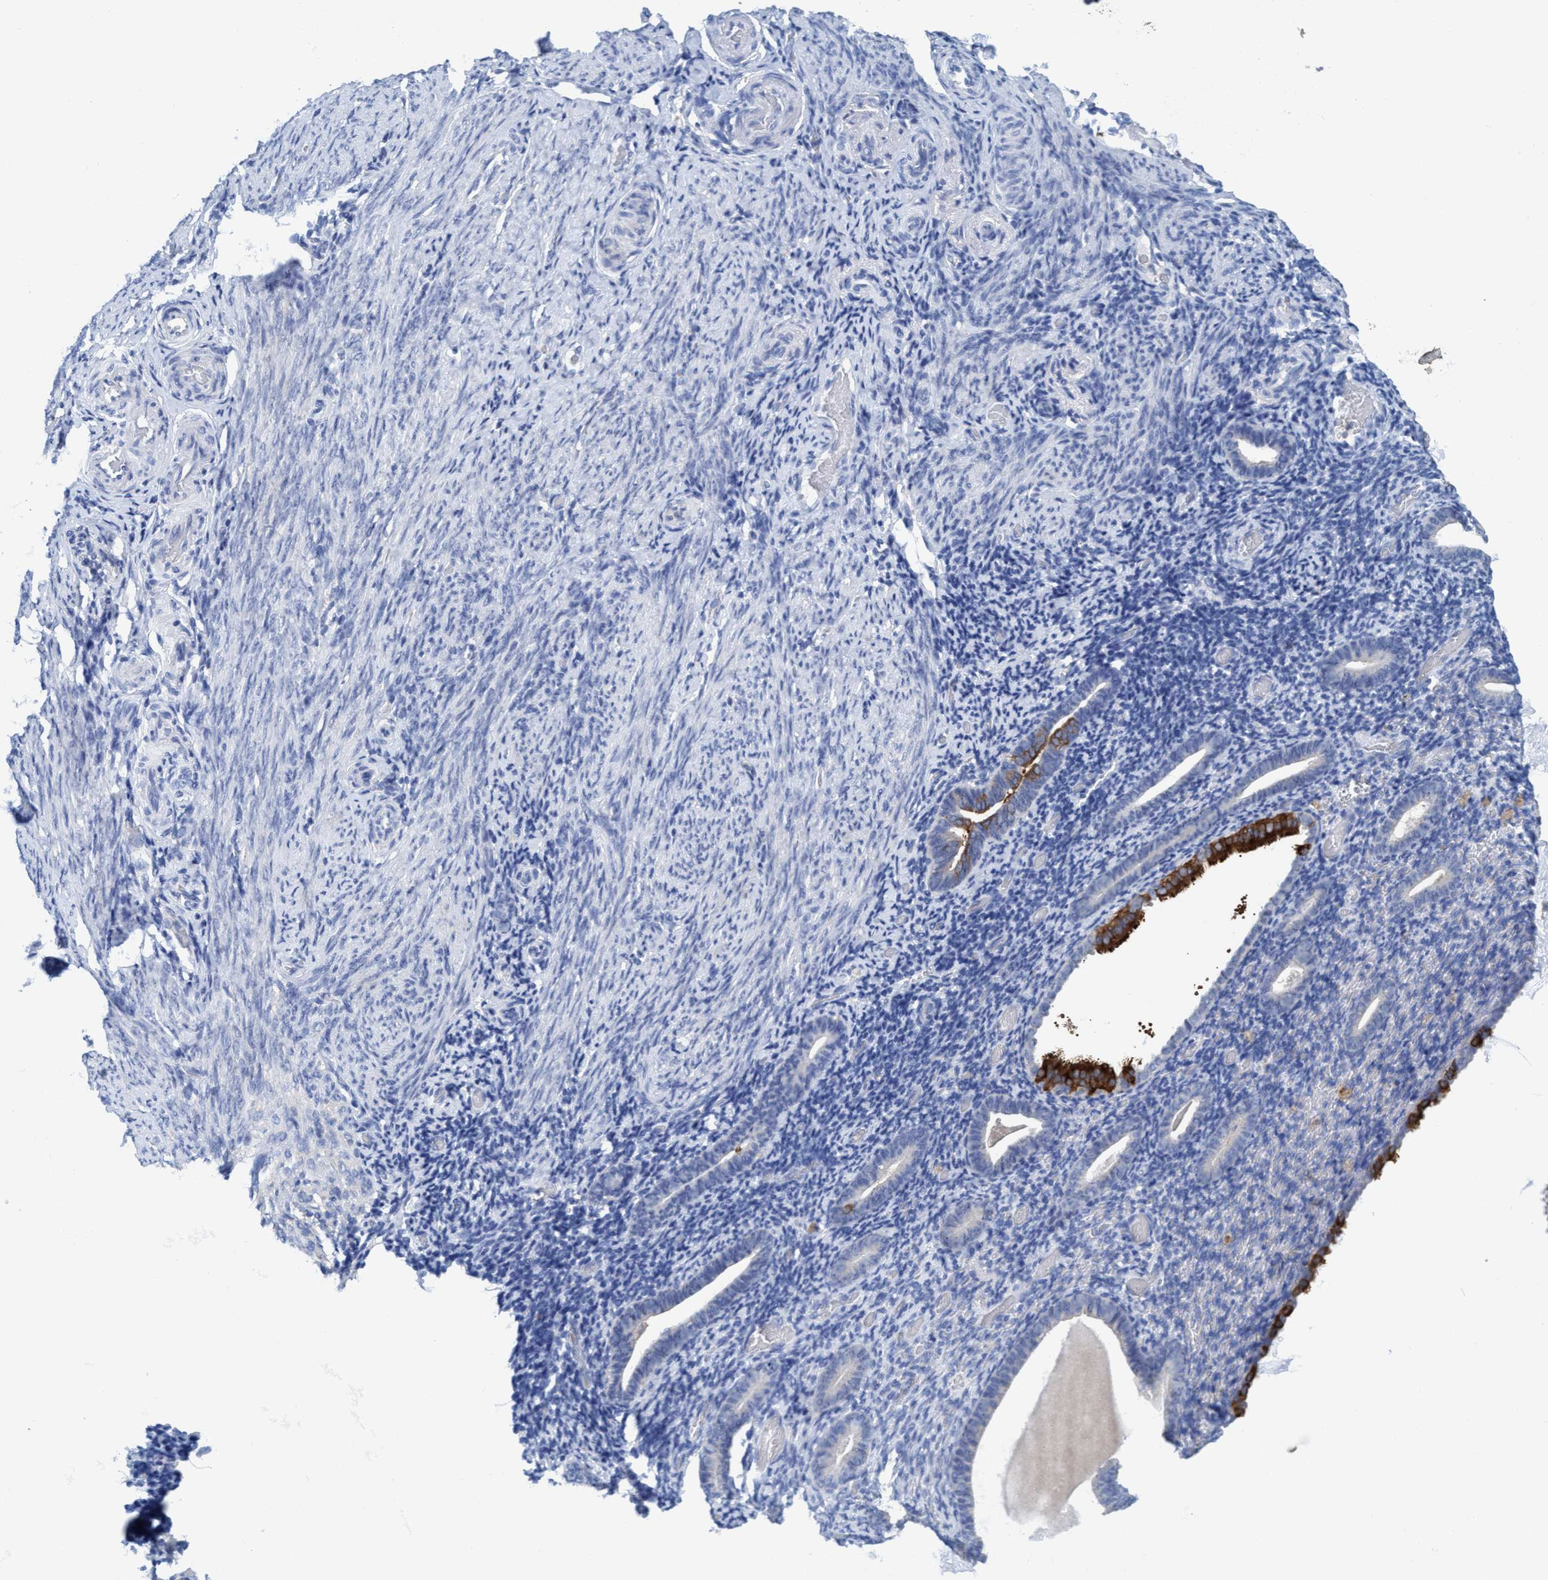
{"staining": {"intensity": "negative", "quantity": "none", "location": "none"}, "tissue": "endometrium", "cell_type": "Cells in endometrial stroma", "image_type": "normal", "snomed": [{"axis": "morphology", "description": "Normal tissue, NOS"}, {"axis": "topography", "description": "Endometrium"}], "caption": "Immunohistochemical staining of benign human endometrium exhibits no significant expression in cells in endometrial stroma.", "gene": "DNAI1", "patient": {"sex": "female", "age": 51}}